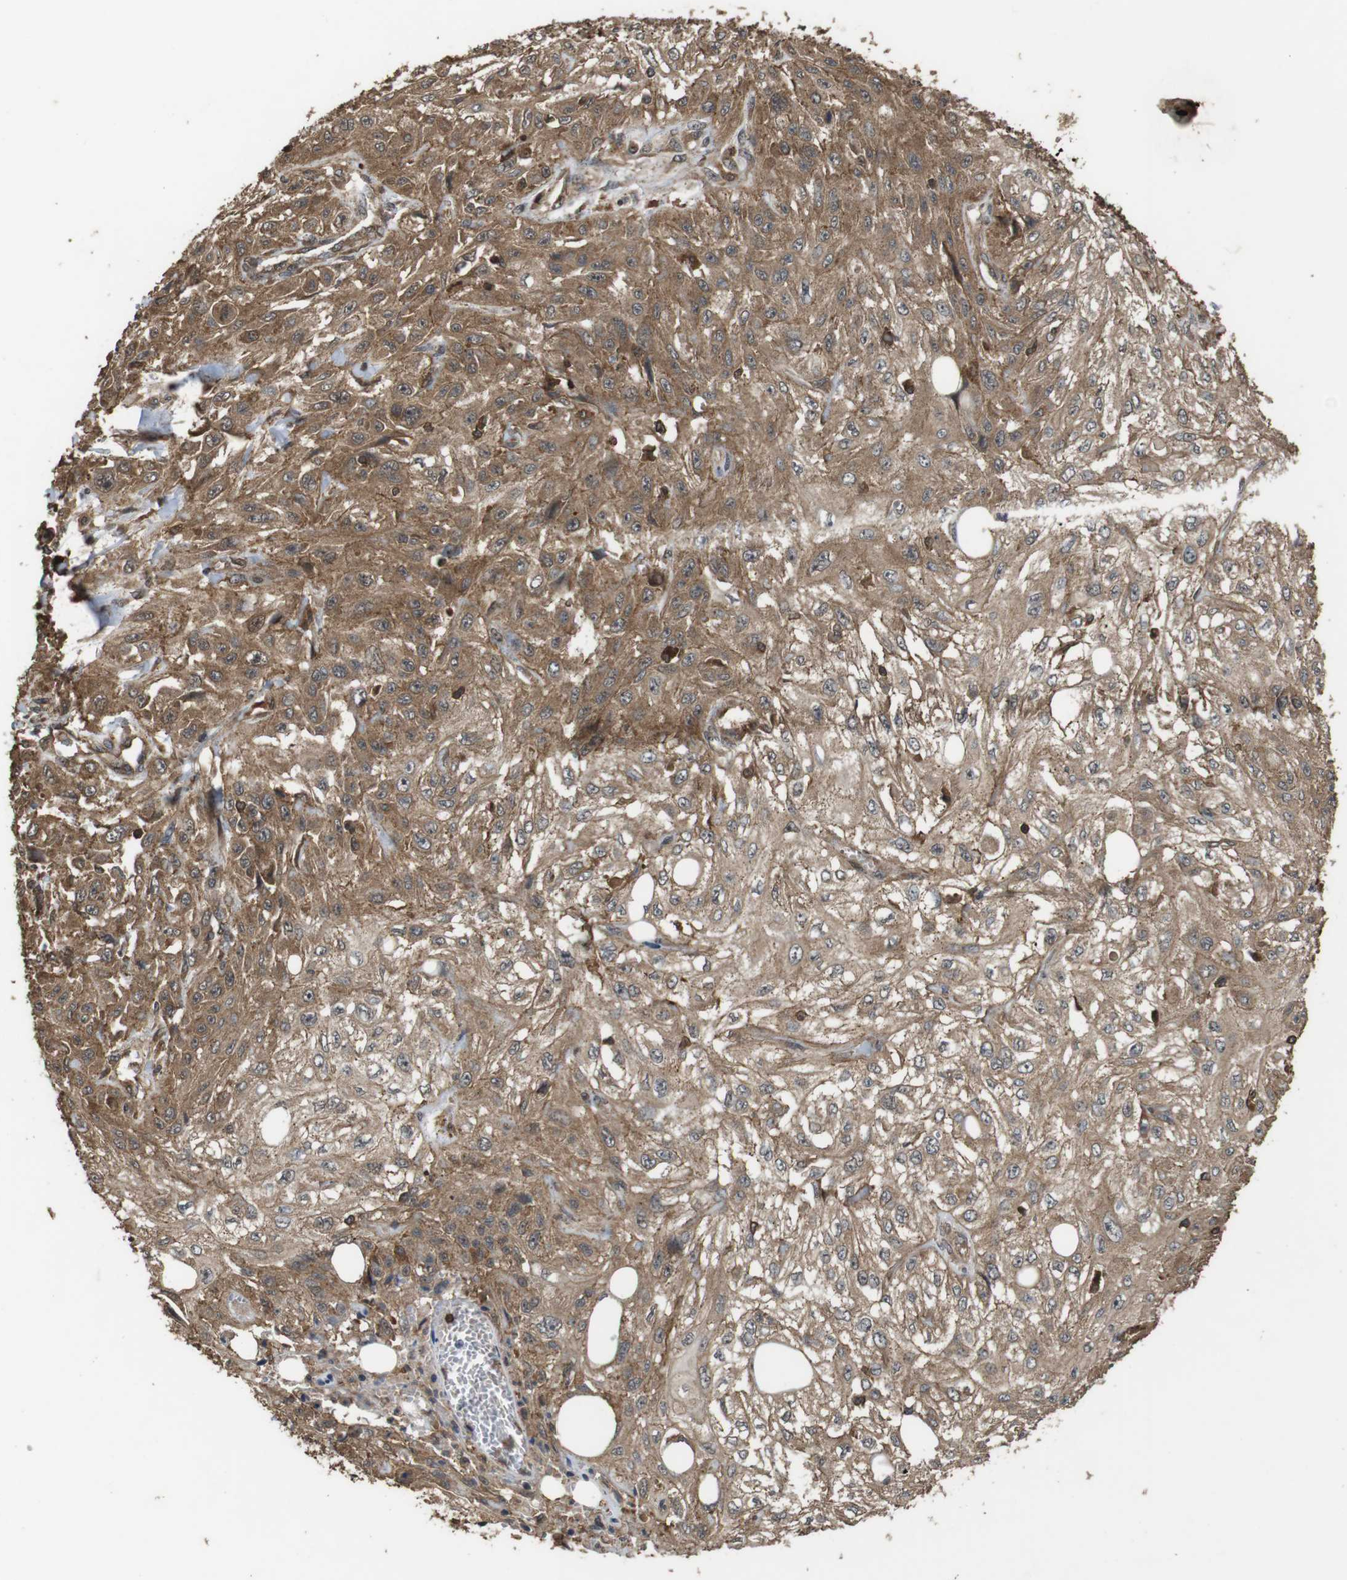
{"staining": {"intensity": "moderate", "quantity": ">75%", "location": "cytoplasmic/membranous"}, "tissue": "skin cancer", "cell_type": "Tumor cells", "image_type": "cancer", "snomed": [{"axis": "morphology", "description": "Squamous cell carcinoma, NOS"}, {"axis": "topography", "description": "Skin"}], "caption": "Immunohistochemical staining of skin cancer displays medium levels of moderate cytoplasmic/membranous protein staining in about >75% of tumor cells. (brown staining indicates protein expression, while blue staining denotes nuclei).", "gene": "BAG4", "patient": {"sex": "male", "age": 75}}